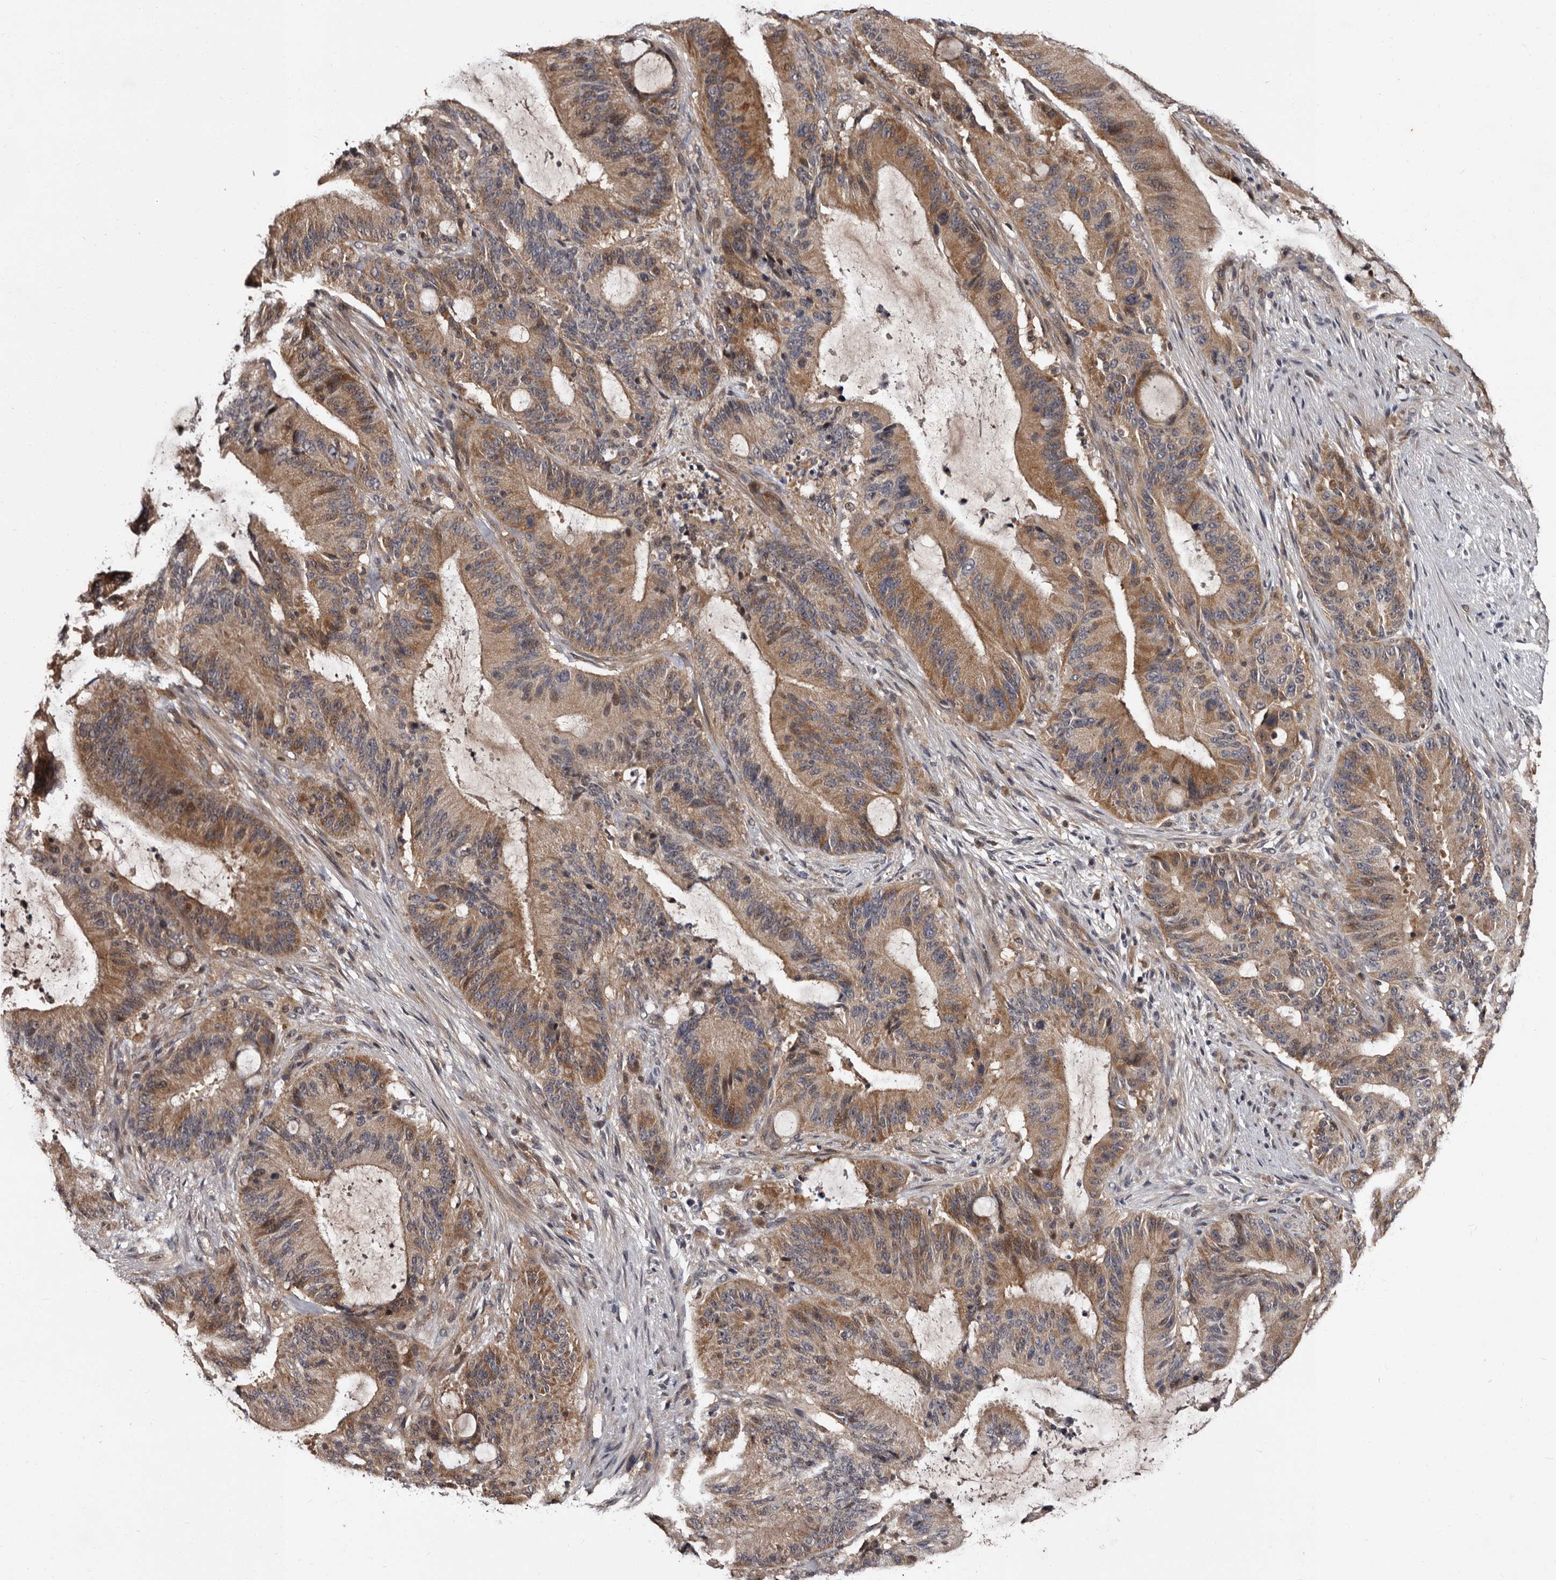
{"staining": {"intensity": "moderate", "quantity": ">75%", "location": "cytoplasmic/membranous"}, "tissue": "liver cancer", "cell_type": "Tumor cells", "image_type": "cancer", "snomed": [{"axis": "morphology", "description": "Normal tissue, NOS"}, {"axis": "morphology", "description": "Cholangiocarcinoma"}, {"axis": "topography", "description": "Liver"}, {"axis": "topography", "description": "Peripheral nerve tissue"}], "caption": "An image of cholangiocarcinoma (liver) stained for a protein demonstrates moderate cytoplasmic/membranous brown staining in tumor cells. The protein is stained brown, and the nuclei are stained in blue (DAB (3,3'-diaminobenzidine) IHC with brightfield microscopy, high magnification).", "gene": "MKRN3", "patient": {"sex": "female", "age": 73}}